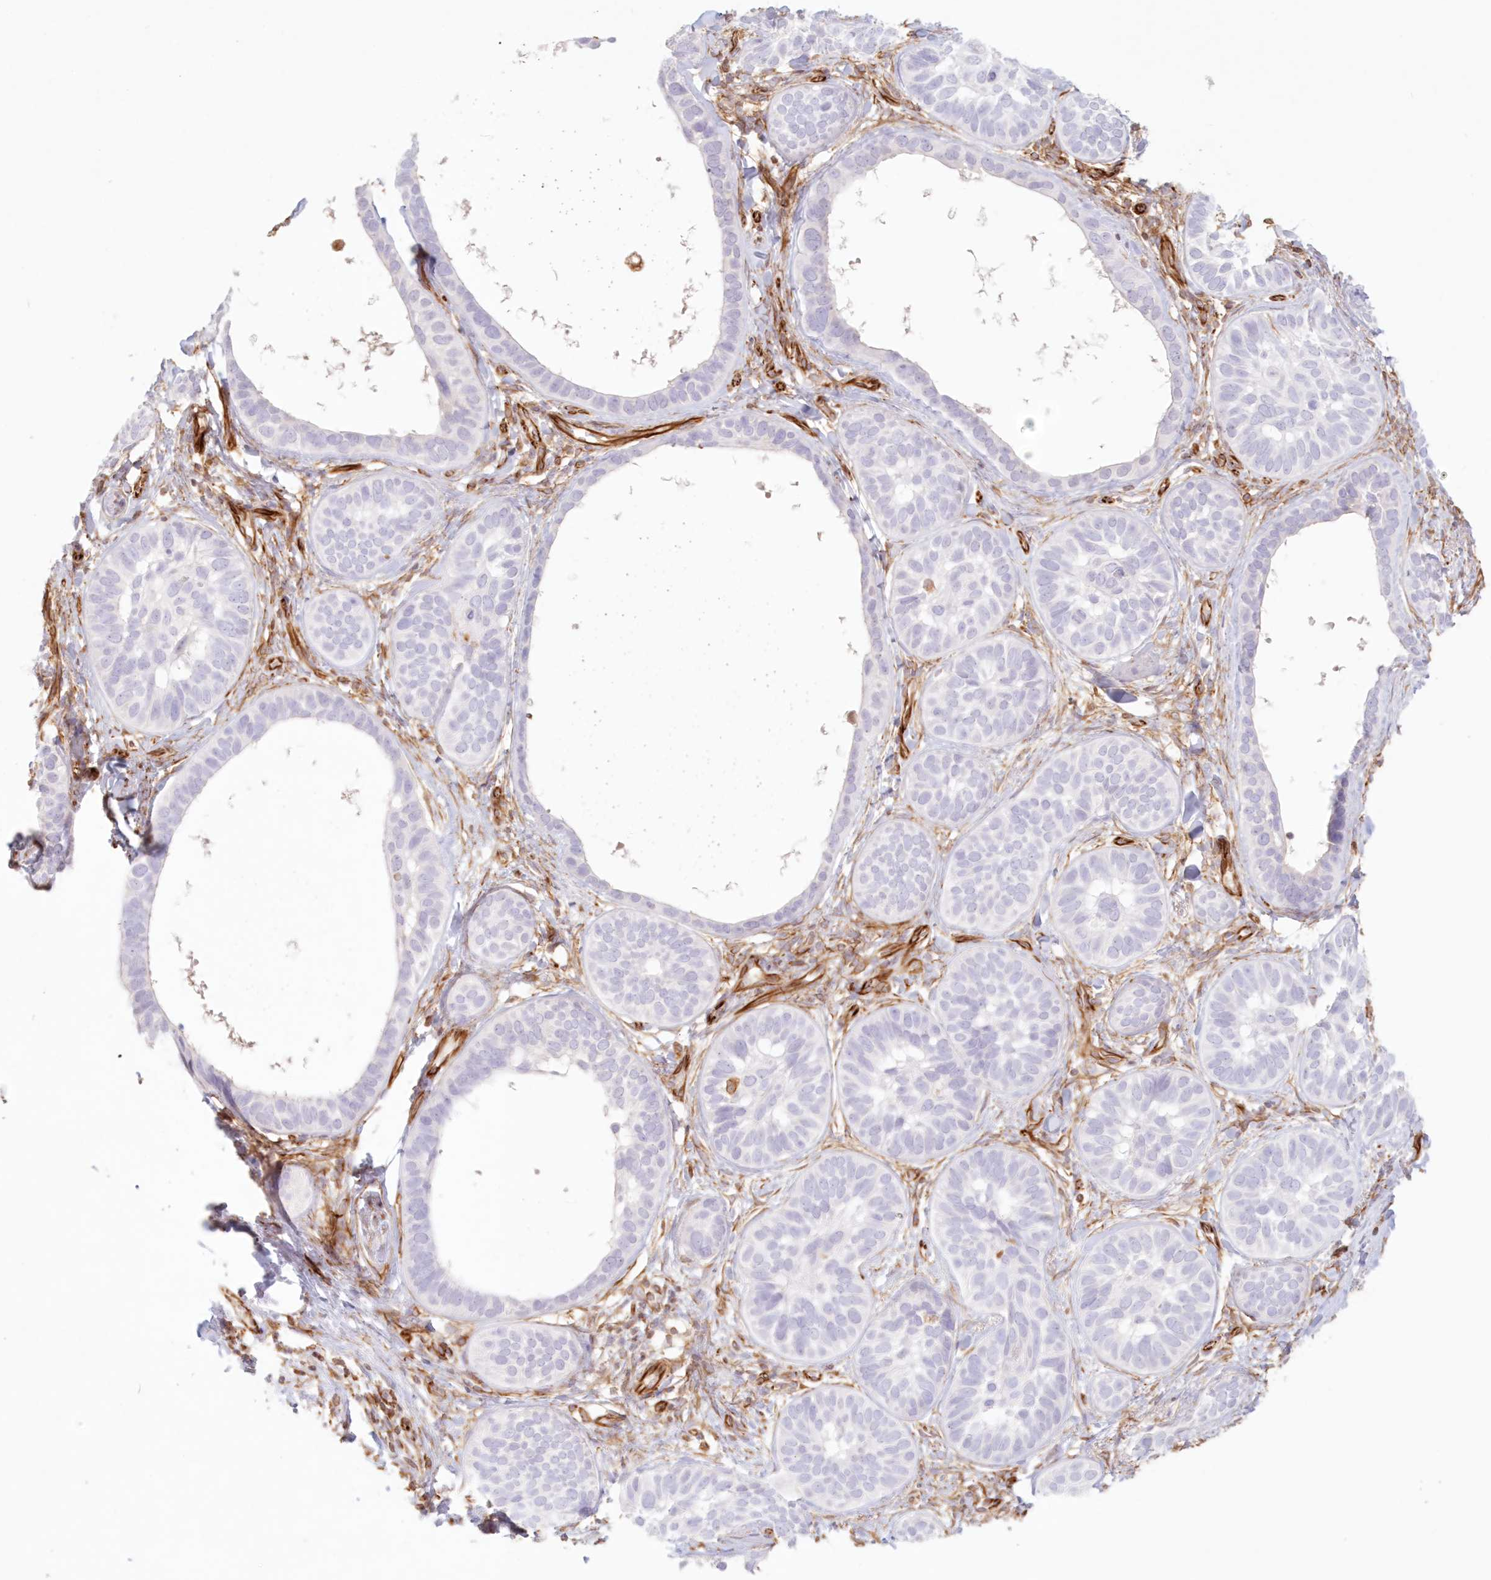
{"staining": {"intensity": "negative", "quantity": "none", "location": "none"}, "tissue": "skin cancer", "cell_type": "Tumor cells", "image_type": "cancer", "snomed": [{"axis": "morphology", "description": "Basal cell carcinoma"}, {"axis": "topography", "description": "Skin"}], "caption": "Immunohistochemistry micrograph of skin basal cell carcinoma stained for a protein (brown), which demonstrates no positivity in tumor cells.", "gene": "DMRTB1", "patient": {"sex": "male", "age": 62}}